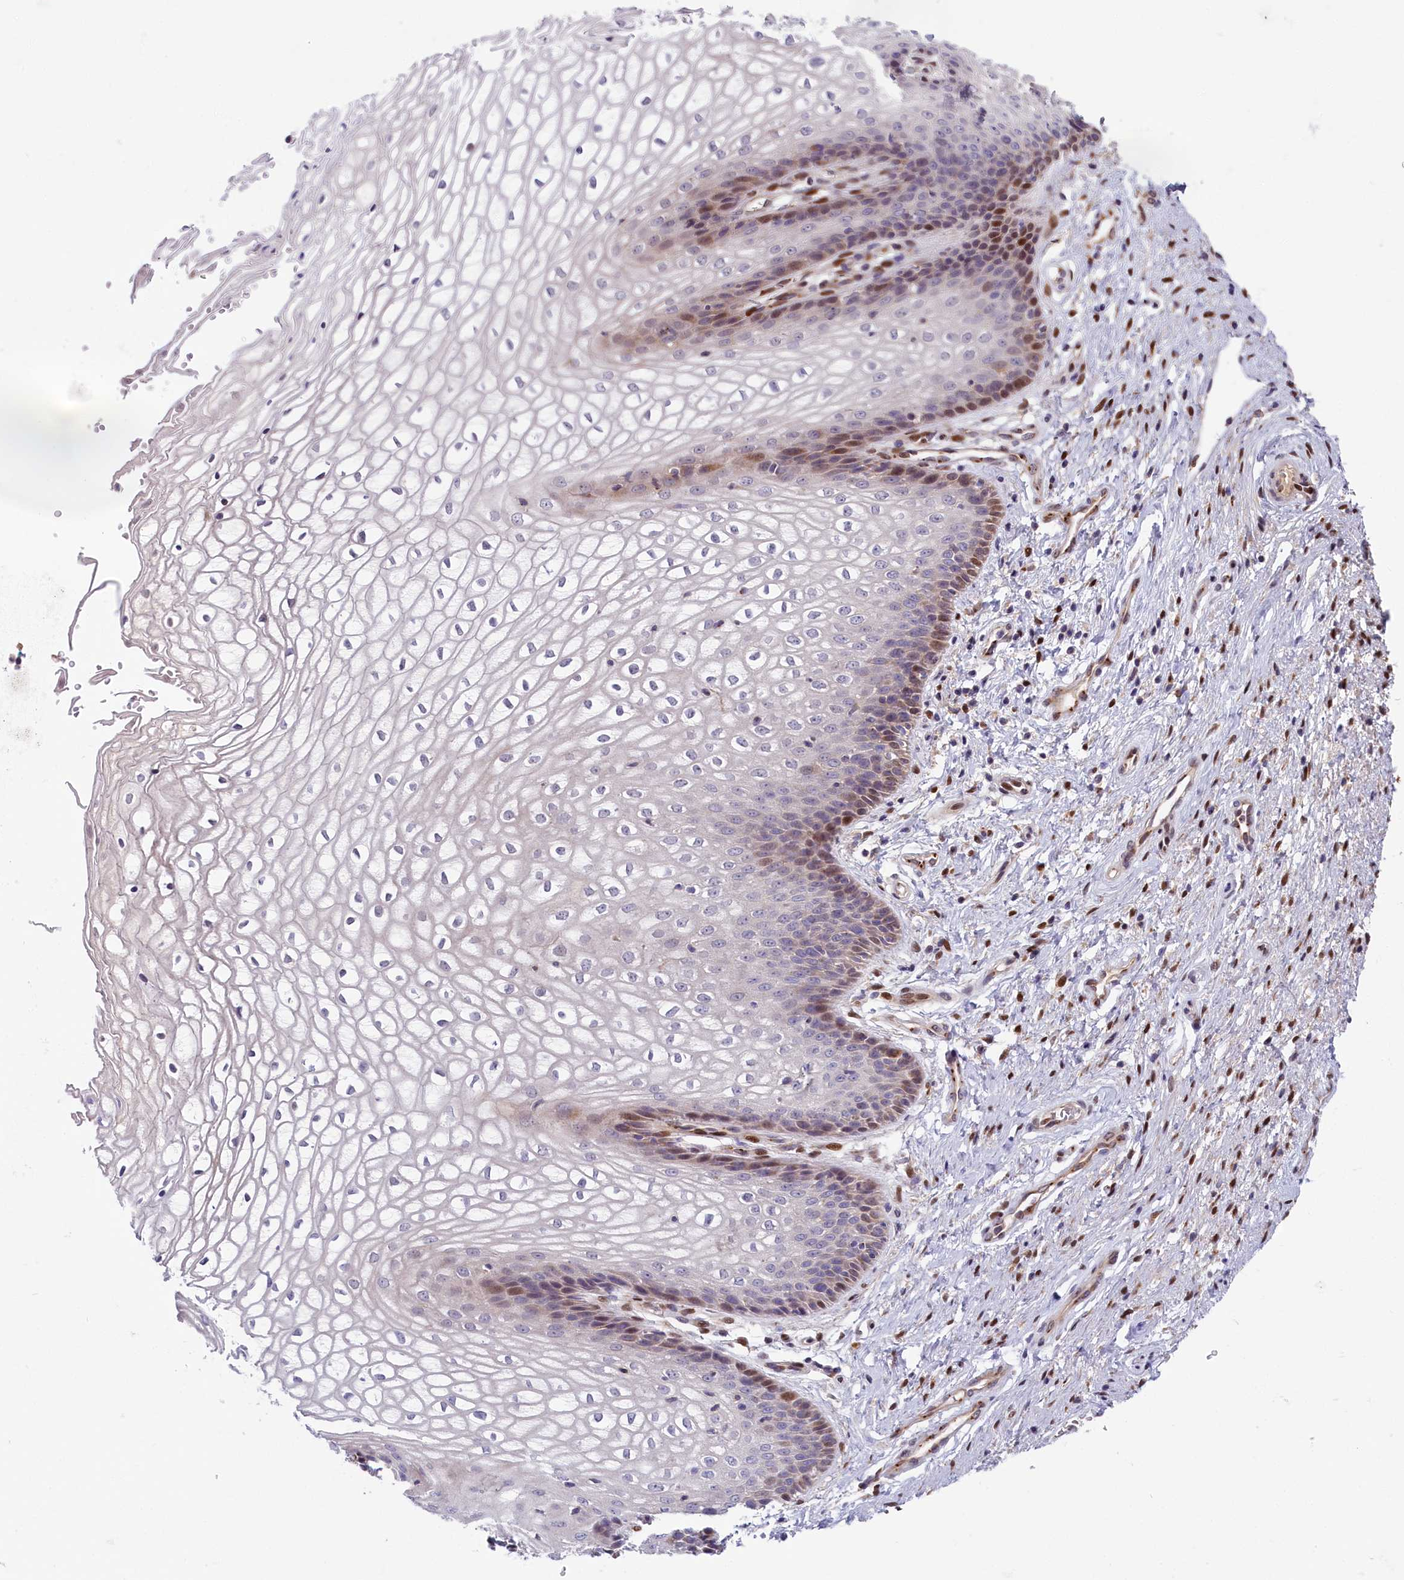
{"staining": {"intensity": "moderate", "quantity": "<25%", "location": "nuclear"}, "tissue": "vagina", "cell_type": "Squamous epithelial cells", "image_type": "normal", "snomed": [{"axis": "morphology", "description": "Normal tissue, NOS"}, {"axis": "topography", "description": "Vagina"}], "caption": "Brown immunohistochemical staining in normal human vagina exhibits moderate nuclear expression in approximately <25% of squamous epithelial cells.", "gene": "CHST12", "patient": {"sex": "female", "age": 34}}